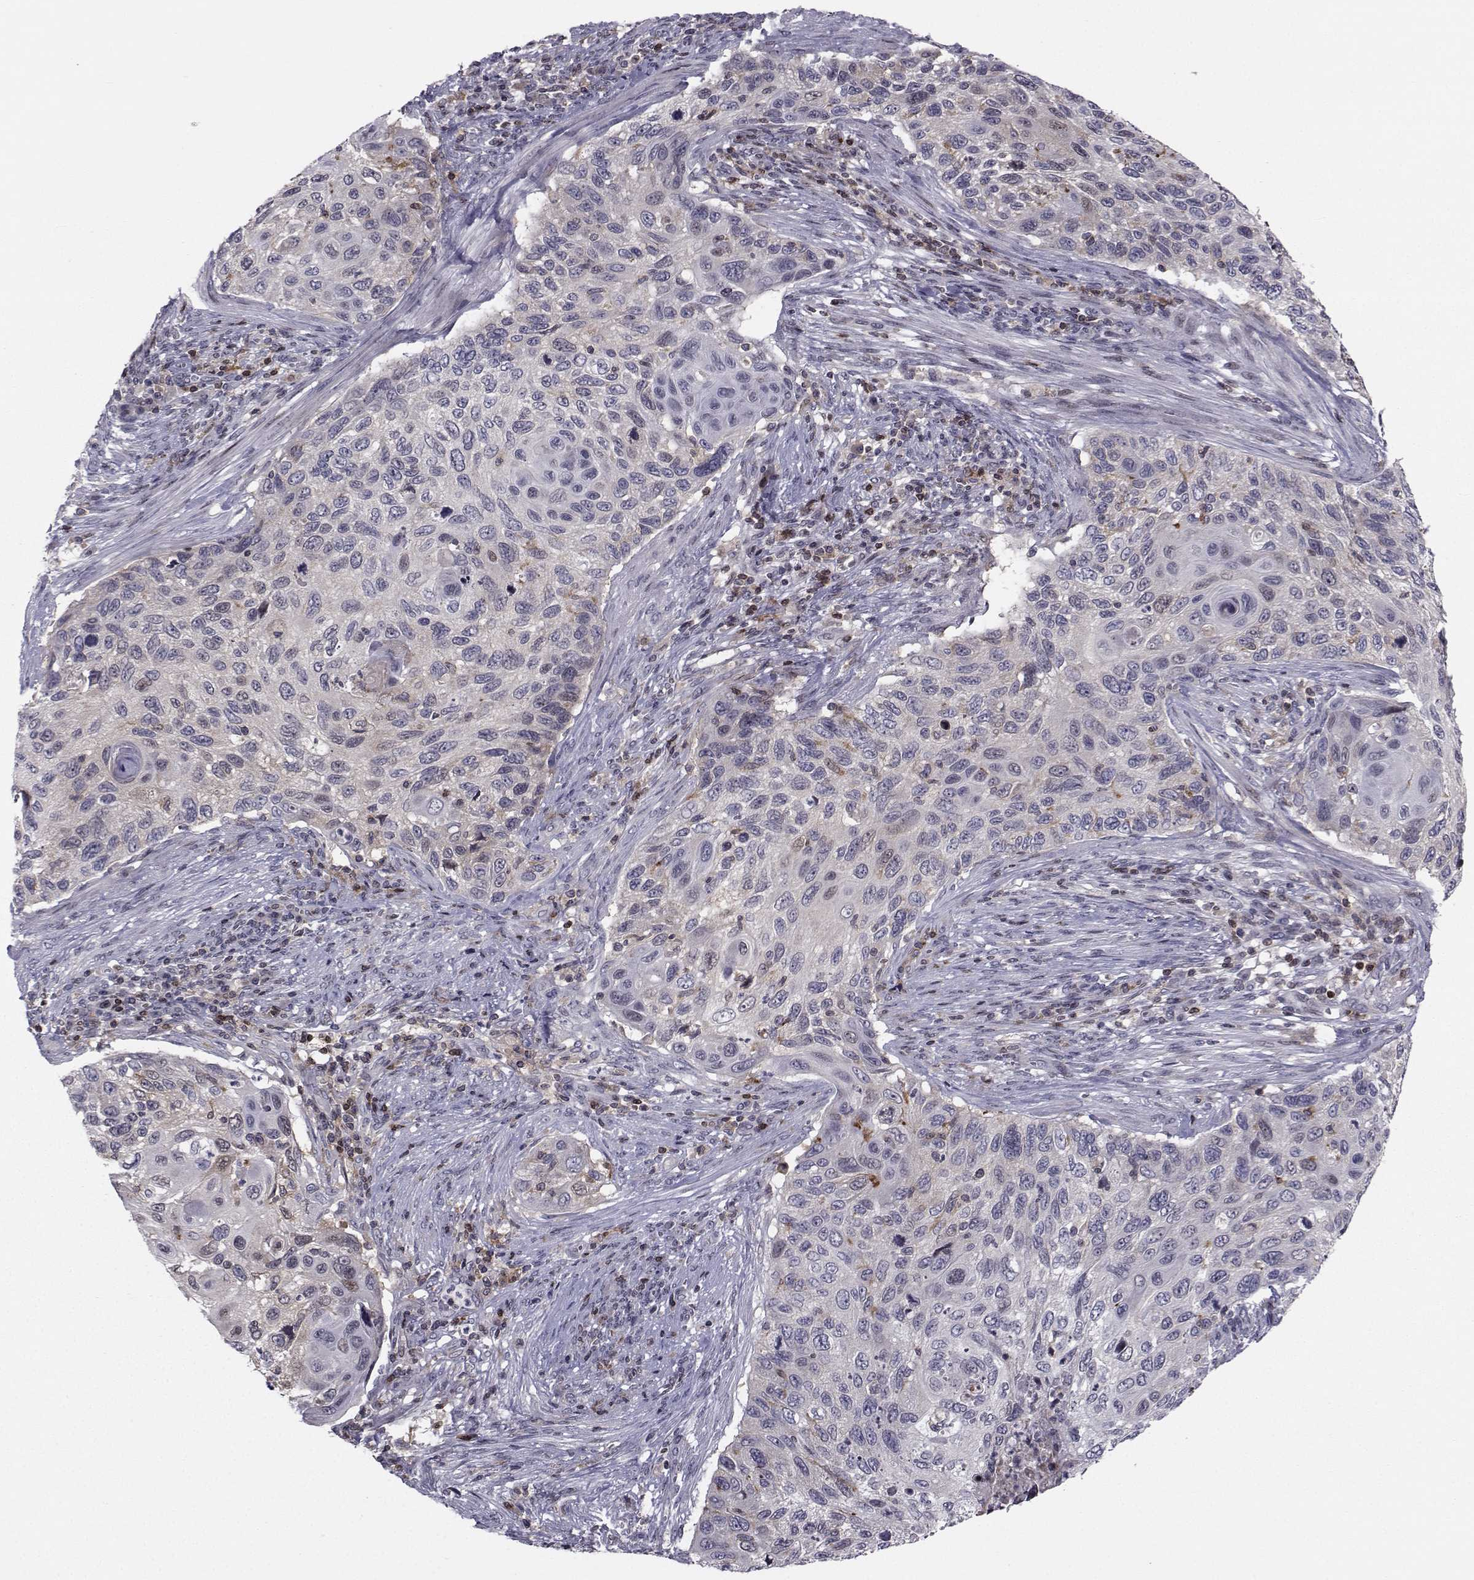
{"staining": {"intensity": "negative", "quantity": "none", "location": "none"}, "tissue": "cervical cancer", "cell_type": "Tumor cells", "image_type": "cancer", "snomed": [{"axis": "morphology", "description": "Squamous cell carcinoma, NOS"}, {"axis": "topography", "description": "Cervix"}], "caption": "Photomicrograph shows no significant protein expression in tumor cells of squamous cell carcinoma (cervical).", "gene": "PCP4L1", "patient": {"sex": "female", "age": 70}}